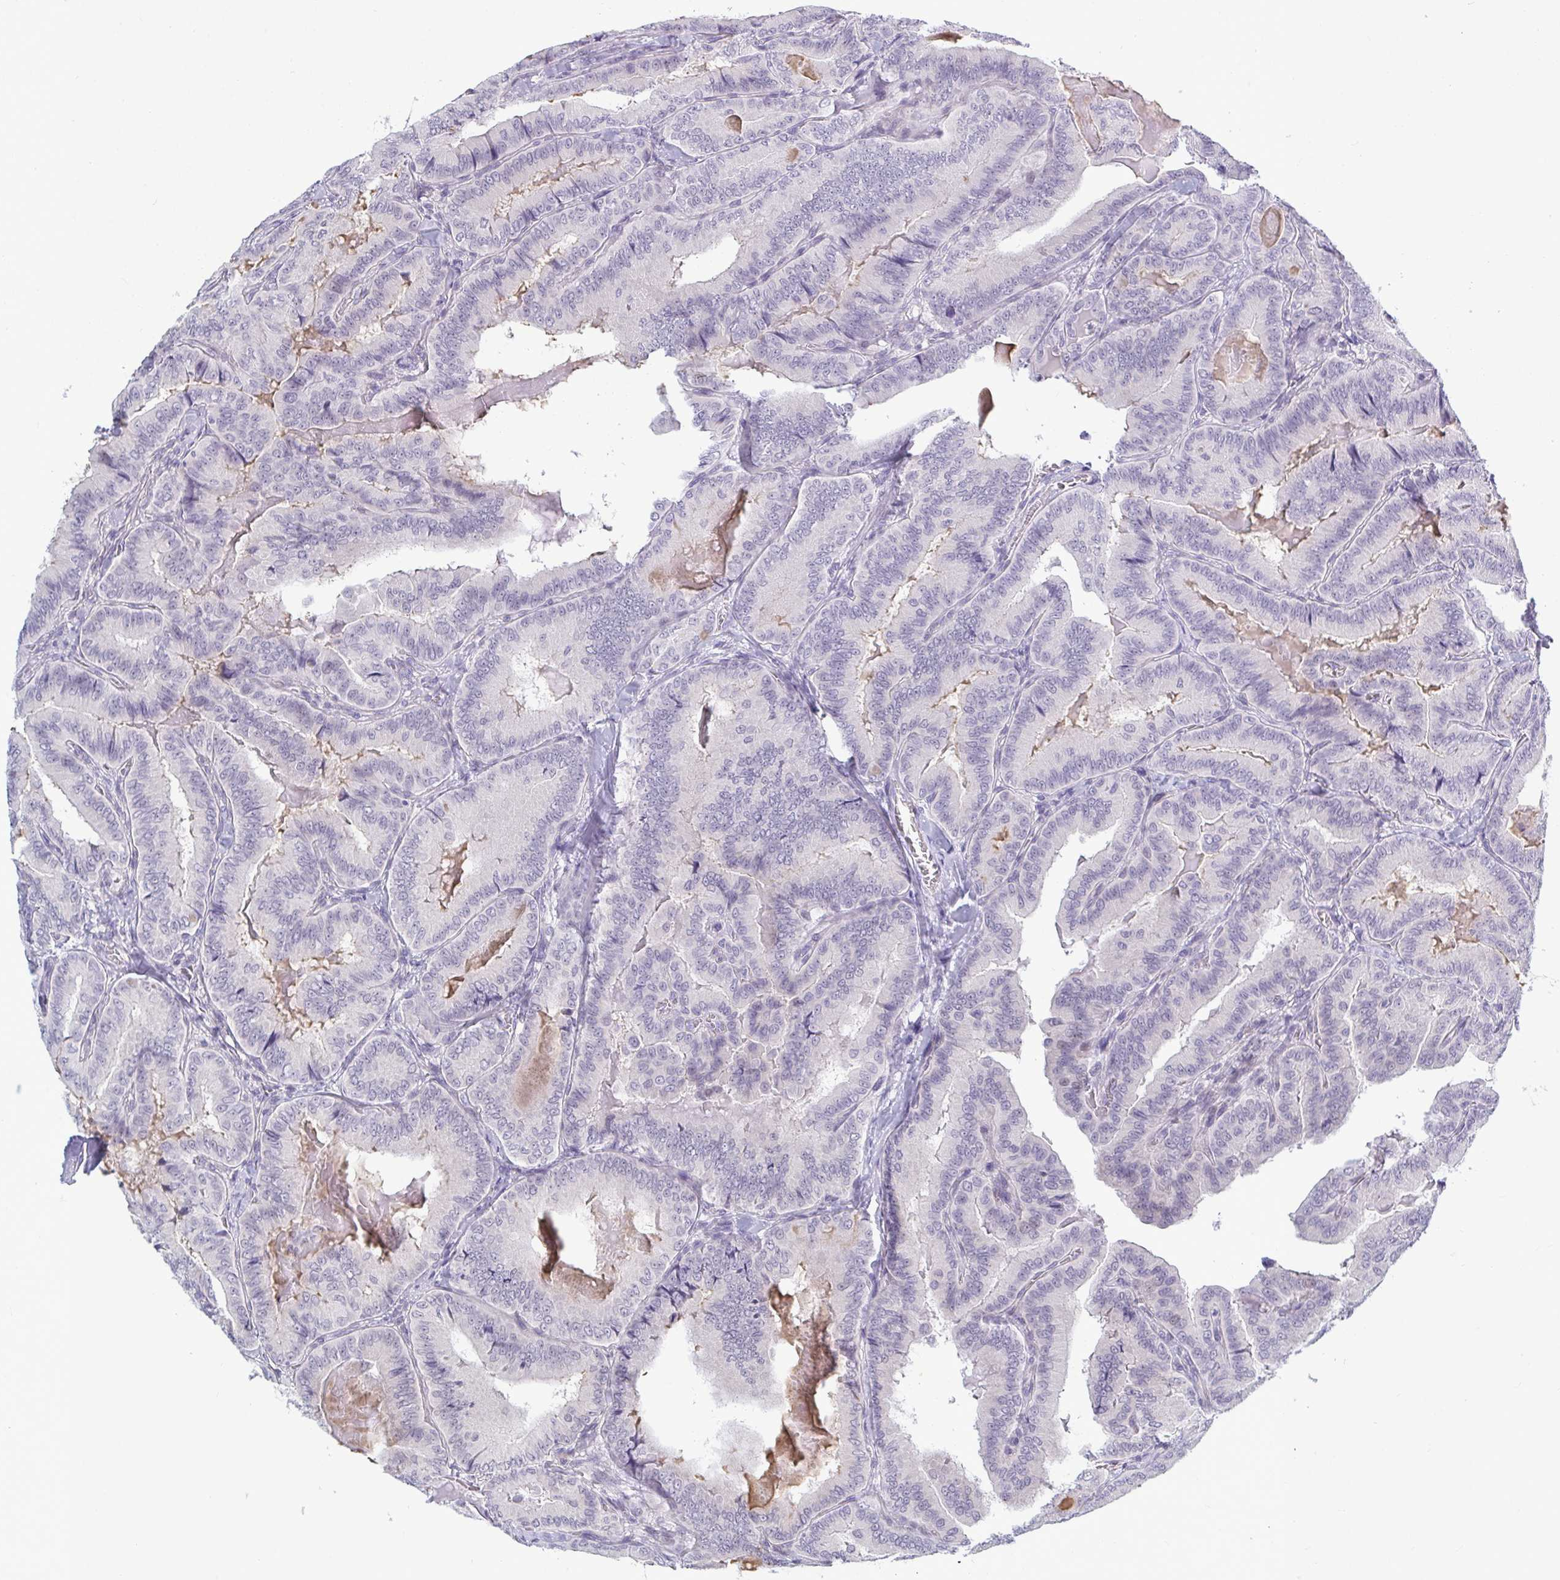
{"staining": {"intensity": "negative", "quantity": "none", "location": "none"}, "tissue": "thyroid cancer", "cell_type": "Tumor cells", "image_type": "cancer", "snomed": [{"axis": "morphology", "description": "Papillary adenocarcinoma, NOS"}, {"axis": "topography", "description": "Thyroid gland"}], "caption": "This is an immunohistochemistry histopathology image of human thyroid papillary adenocarcinoma. There is no positivity in tumor cells.", "gene": "TCEAL8", "patient": {"sex": "male", "age": 61}}